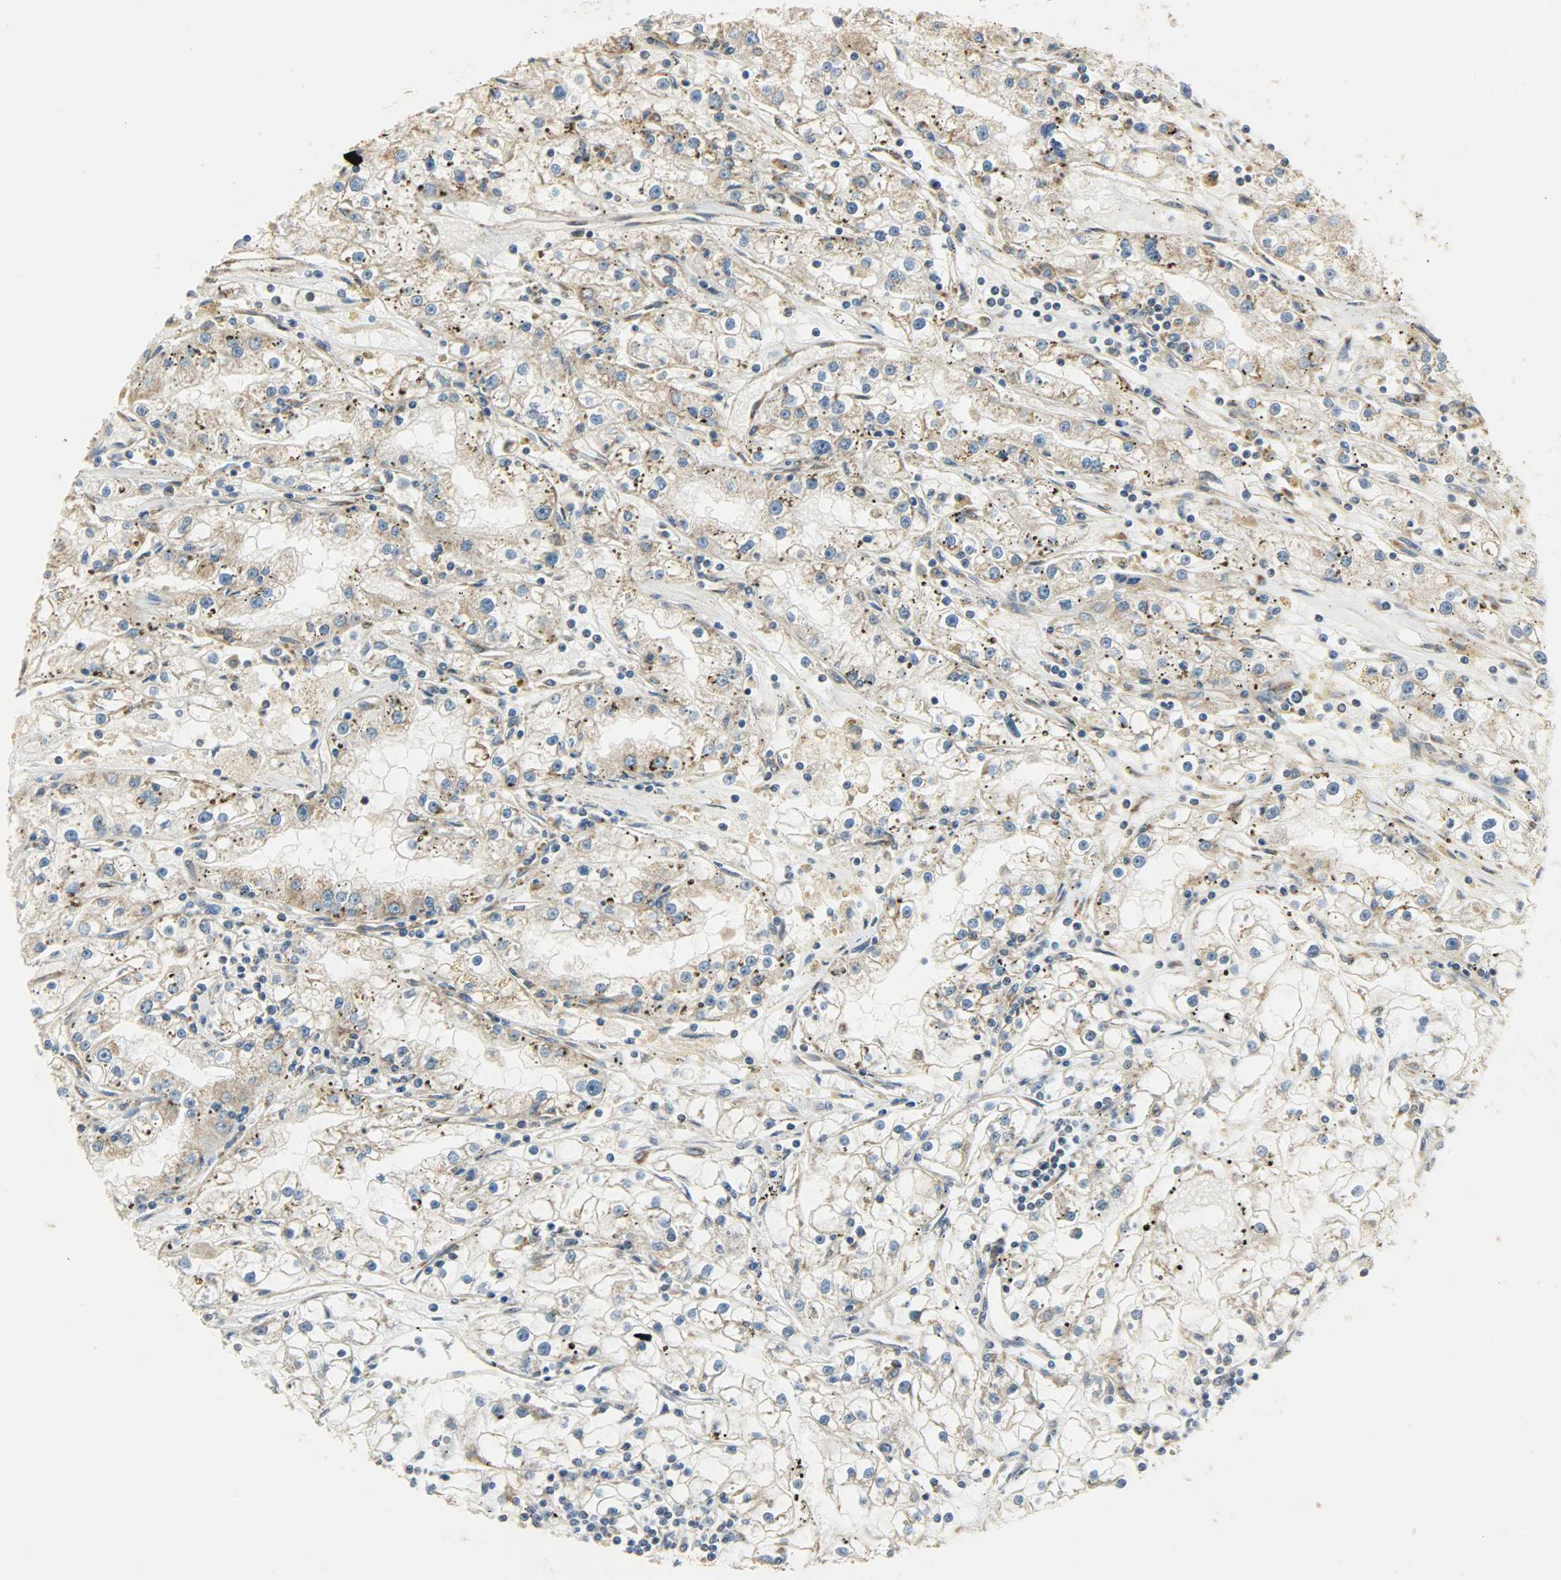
{"staining": {"intensity": "moderate", "quantity": ">75%", "location": "cytoplasmic/membranous"}, "tissue": "renal cancer", "cell_type": "Tumor cells", "image_type": "cancer", "snomed": [{"axis": "morphology", "description": "Adenocarcinoma, NOS"}, {"axis": "topography", "description": "Kidney"}], "caption": "Moderate cytoplasmic/membranous protein staining is present in approximately >75% of tumor cells in renal adenocarcinoma.", "gene": "C1orf198", "patient": {"sex": "male", "age": 56}}